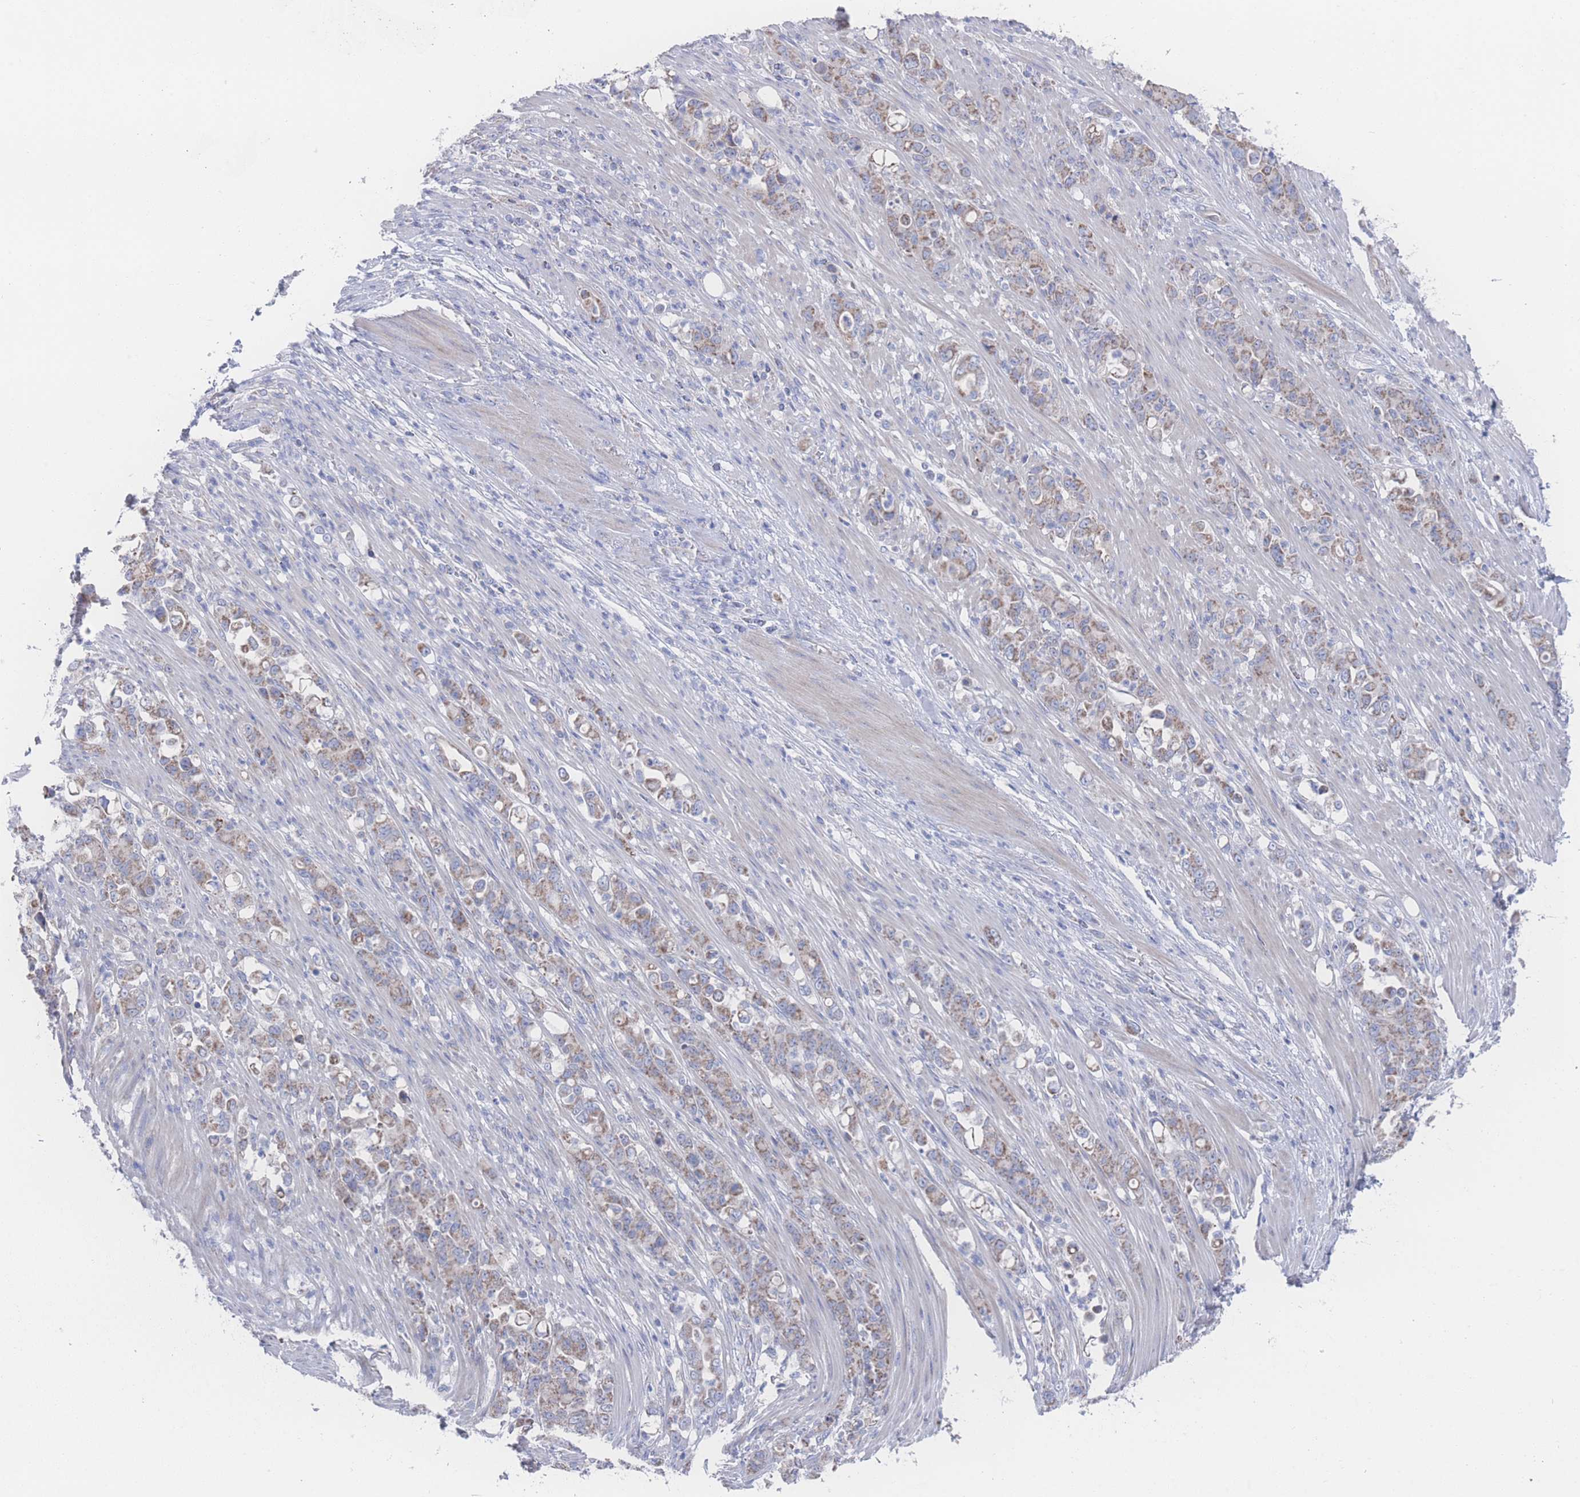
{"staining": {"intensity": "moderate", "quantity": ">75%", "location": "cytoplasmic/membranous"}, "tissue": "stomach cancer", "cell_type": "Tumor cells", "image_type": "cancer", "snomed": [{"axis": "morphology", "description": "Normal tissue, NOS"}, {"axis": "morphology", "description": "Adenocarcinoma, NOS"}, {"axis": "topography", "description": "Stomach"}], "caption": "IHC photomicrograph of neoplastic tissue: human stomach cancer stained using immunohistochemistry shows medium levels of moderate protein expression localized specifically in the cytoplasmic/membranous of tumor cells, appearing as a cytoplasmic/membranous brown color.", "gene": "SNPH", "patient": {"sex": "female", "age": 79}}